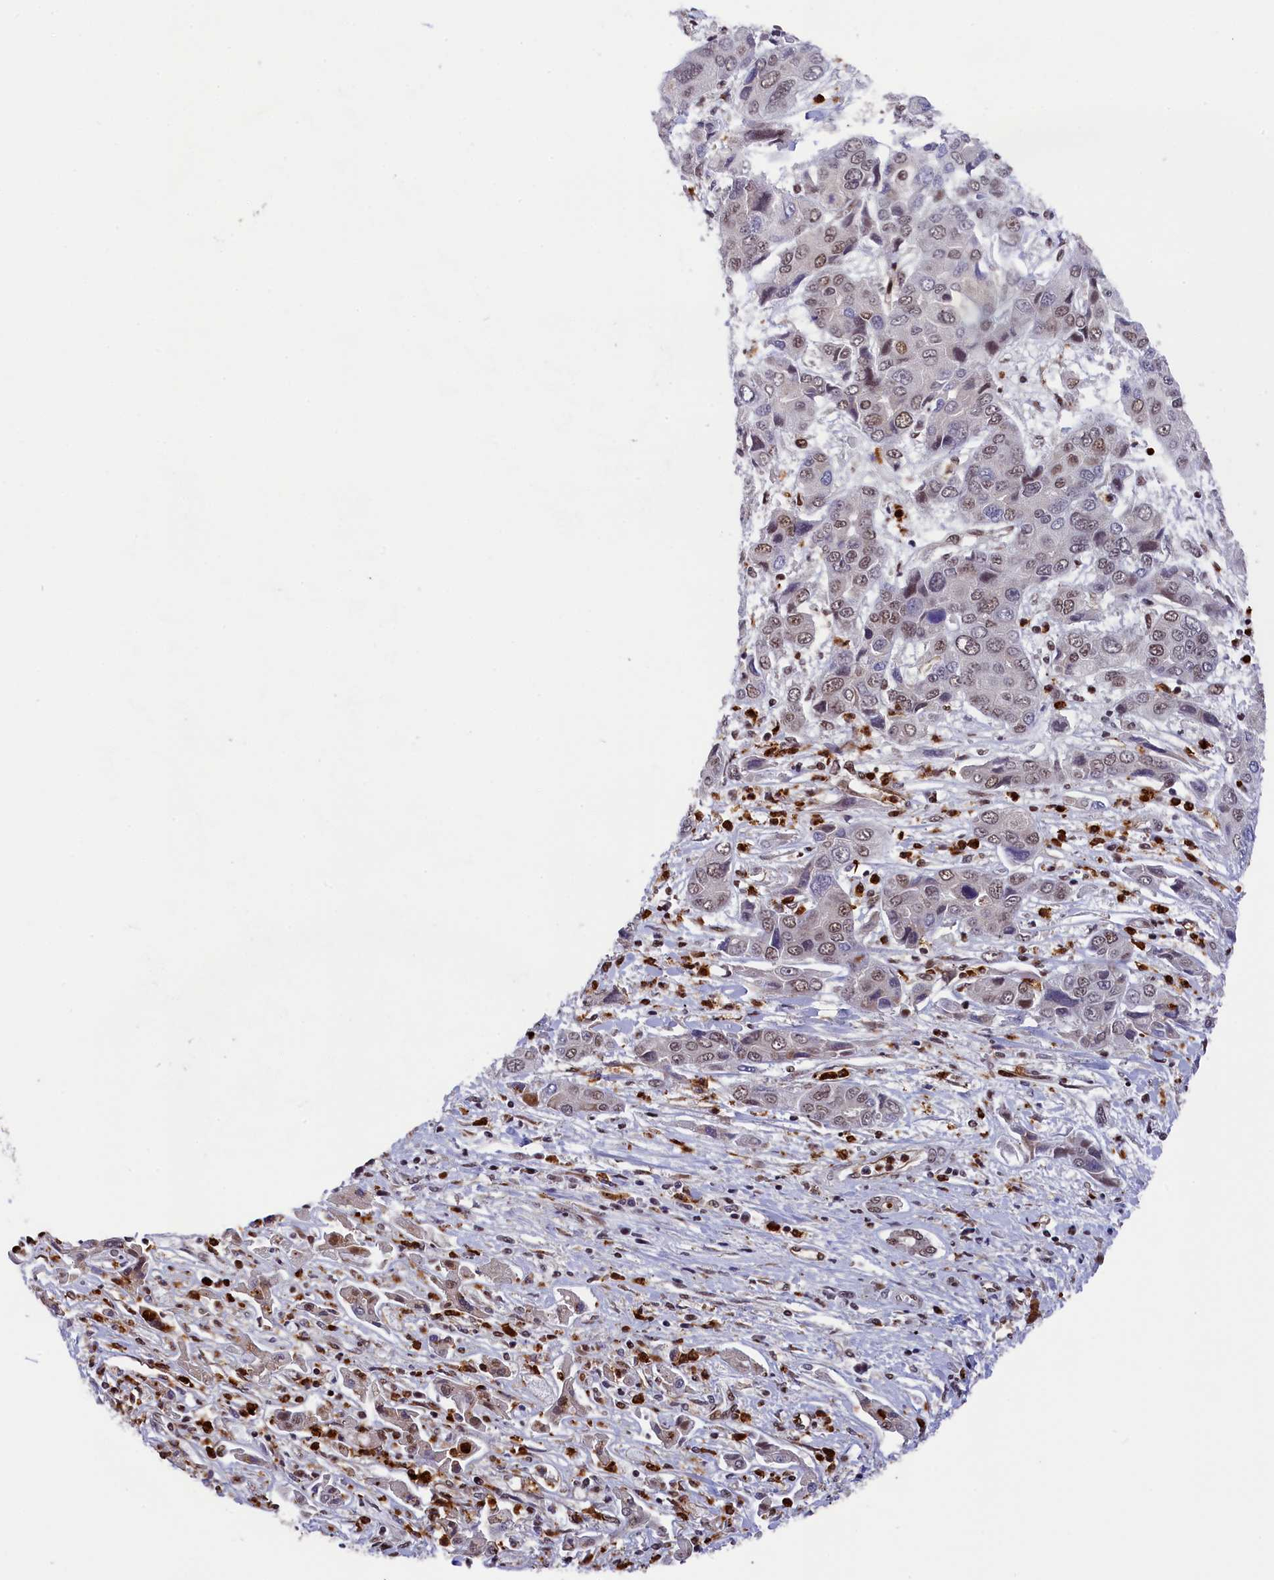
{"staining": {"intensity": "weak", "quantity": "25%-75%", "location": "nuclear"}, "tissue": "liver cancer", "cell_type": "Tumor cells", "image_type": "cancer", "snomed": [{"axis": "morphology", "description": "Cholangiocarcinoma"}, {"axis": "topography", "description": "Liver"}], "caption": "Protein expression analysis of liver cancer shows weak nuclear staining in approximately 25%-75% of tumor cells.", "gene": "ADIG", "patient": {"sex": "male", "age": 67}}